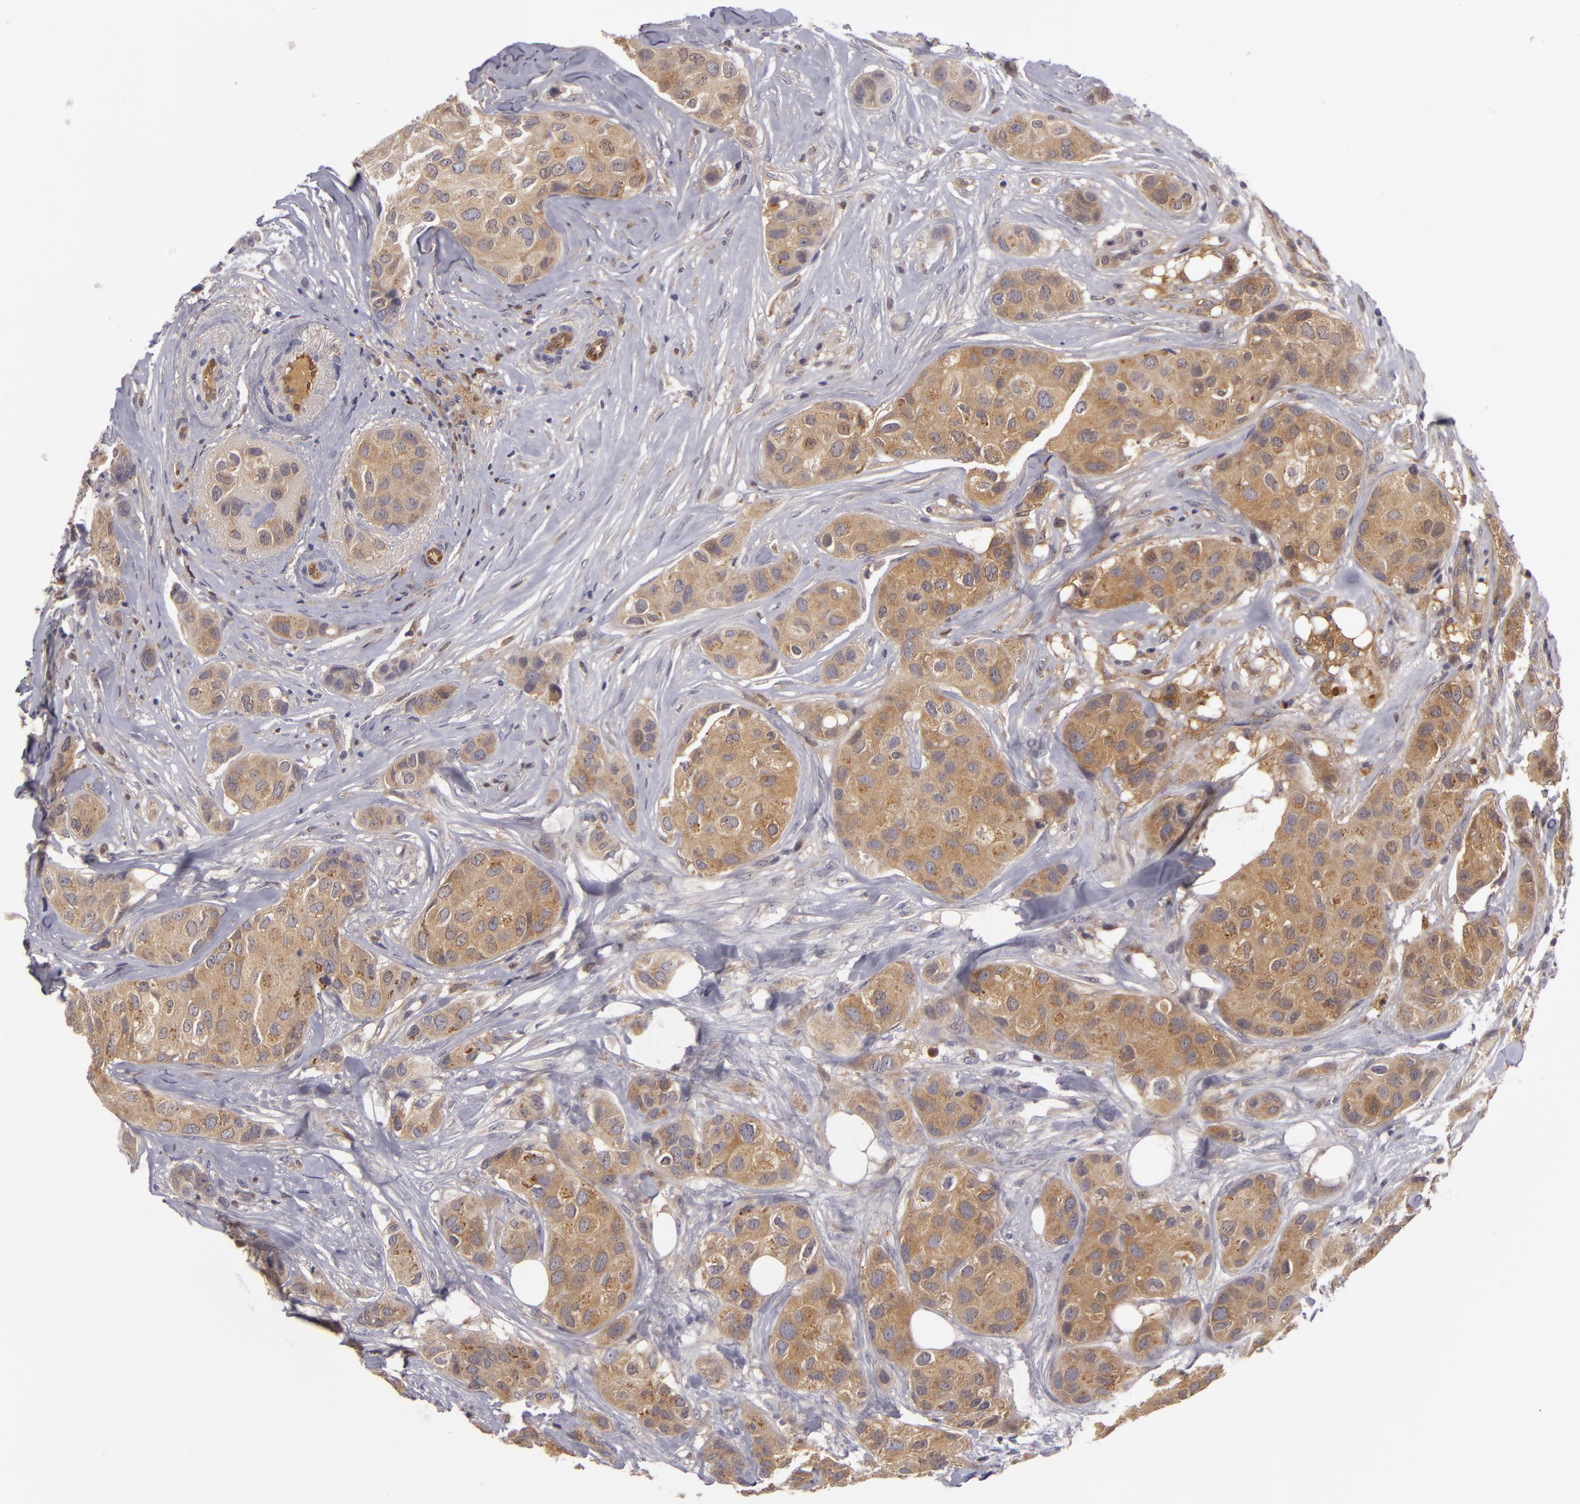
{"staining": {"intensity": "moderate", "quantity": ">75%", "location": "cytoplasmic/membranous"}, "tissue": "breast cancer", "cell_type": "Tumor cells", "image_type": "cancer", "snomed": [{"axis": "morphology", "description": "Duct carcinoma"}, {"axis": "topography", "description": "Breast"}], "caption": "Approximately >75% of tumor cells in breast cancer show moderate cytoplasmic/membranous protein positivity as visualized by brown immunohistochemical staining.", "gene": "ZNF229", "patient": {"sex": "female", "age": 68}}